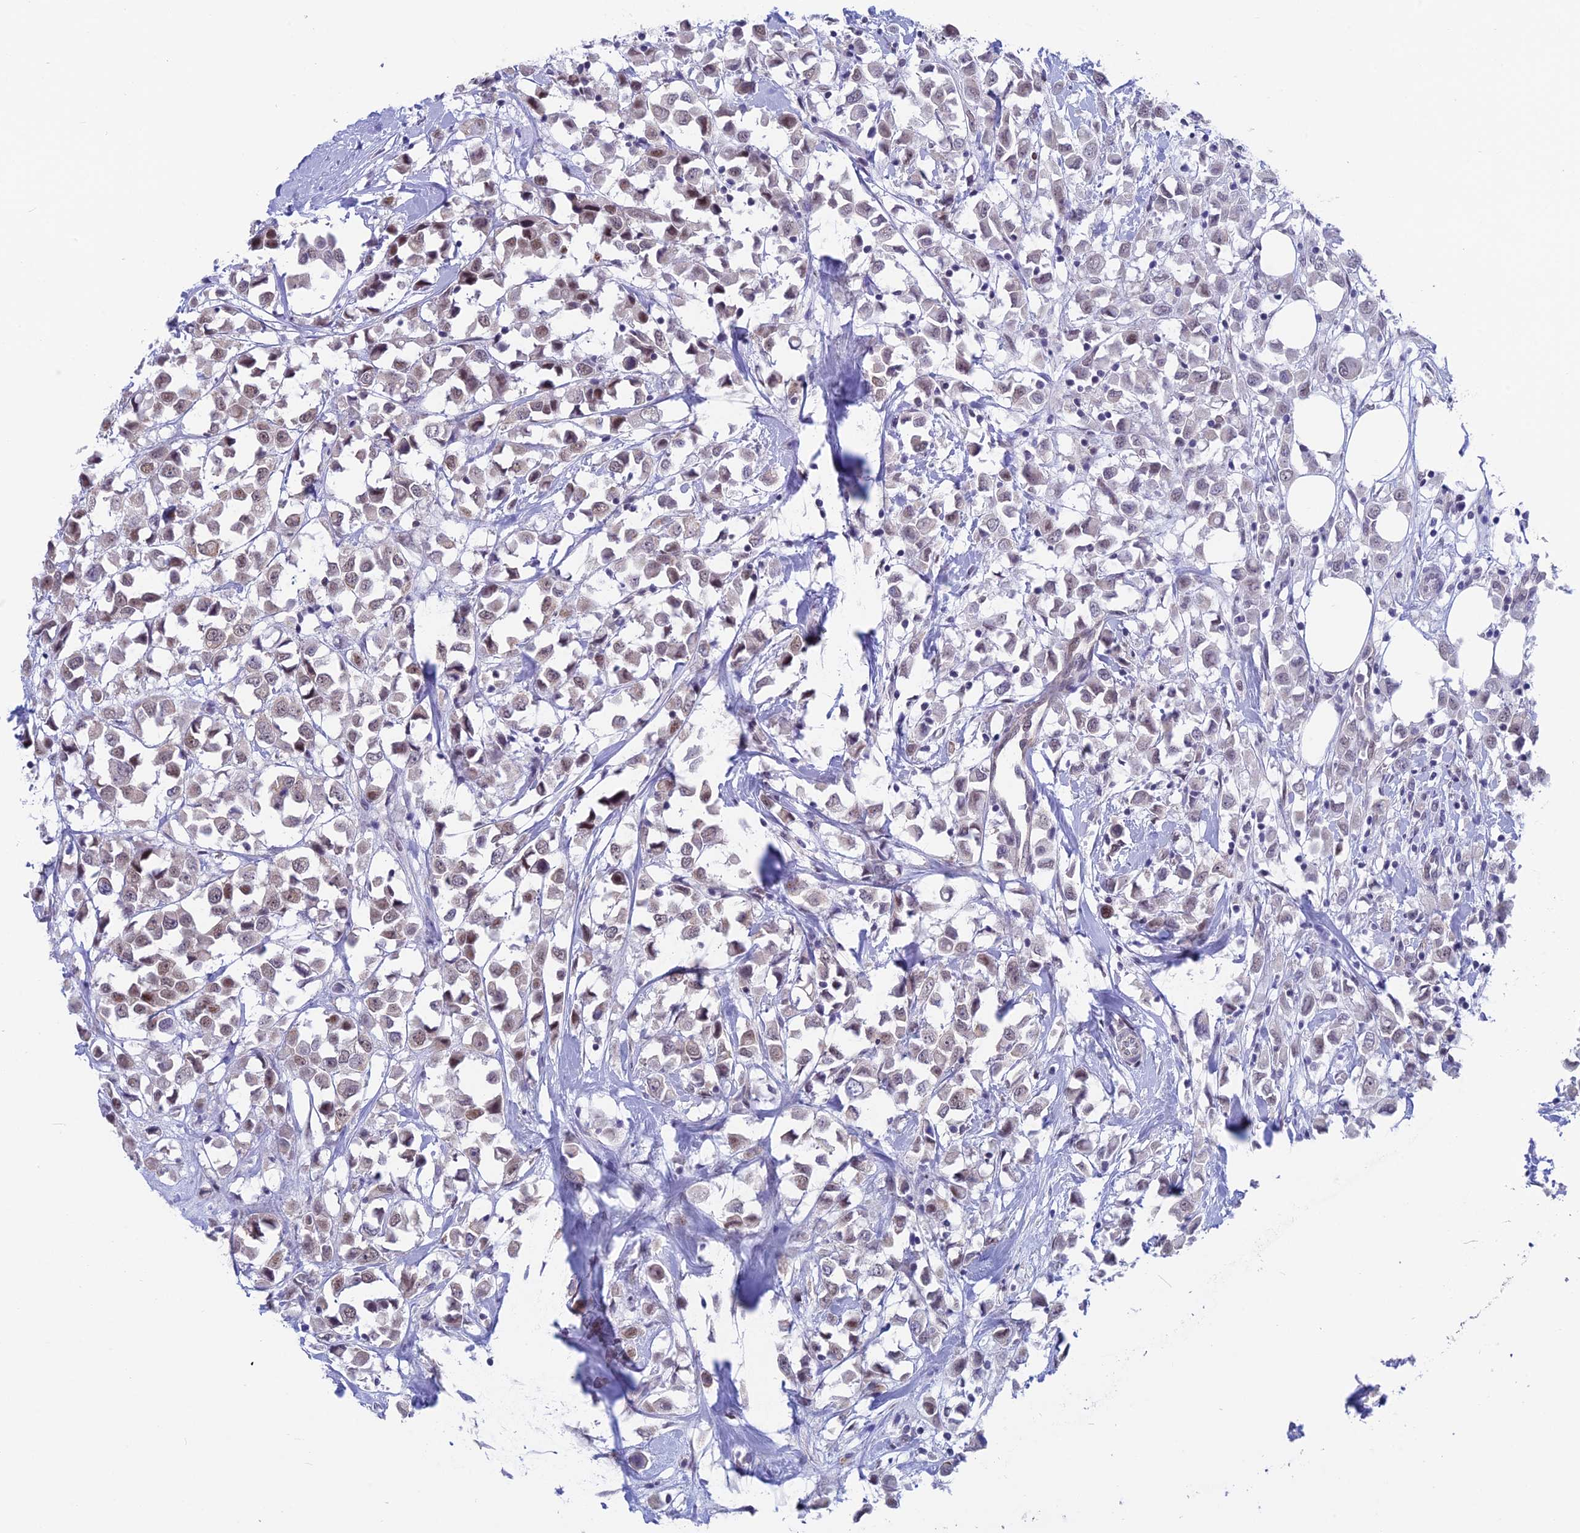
{"staining": {"intensity": "weak", "quantity": "25%-75%", "location": "nuclear"}, "tissue": "breast cancer", "cell_type": "Tumor cells", "image_type": "cancer", "snomed": [{"axis": "morphology", "description": "Duct carcinoma"}, {"axis": "topography", "description": "Breast"}], "caption": "Brown immunohistochemical staining in breast cancer reveals weak nuclear positivity in about 25%-75% of tumor cells. The staining is performed using DAB brown chromogen to label protein expression. The nuclei are counter-stained blue using hematoxylin.", "gene": "SRSF5", "patient": {"sex": "female", "age": 61}}